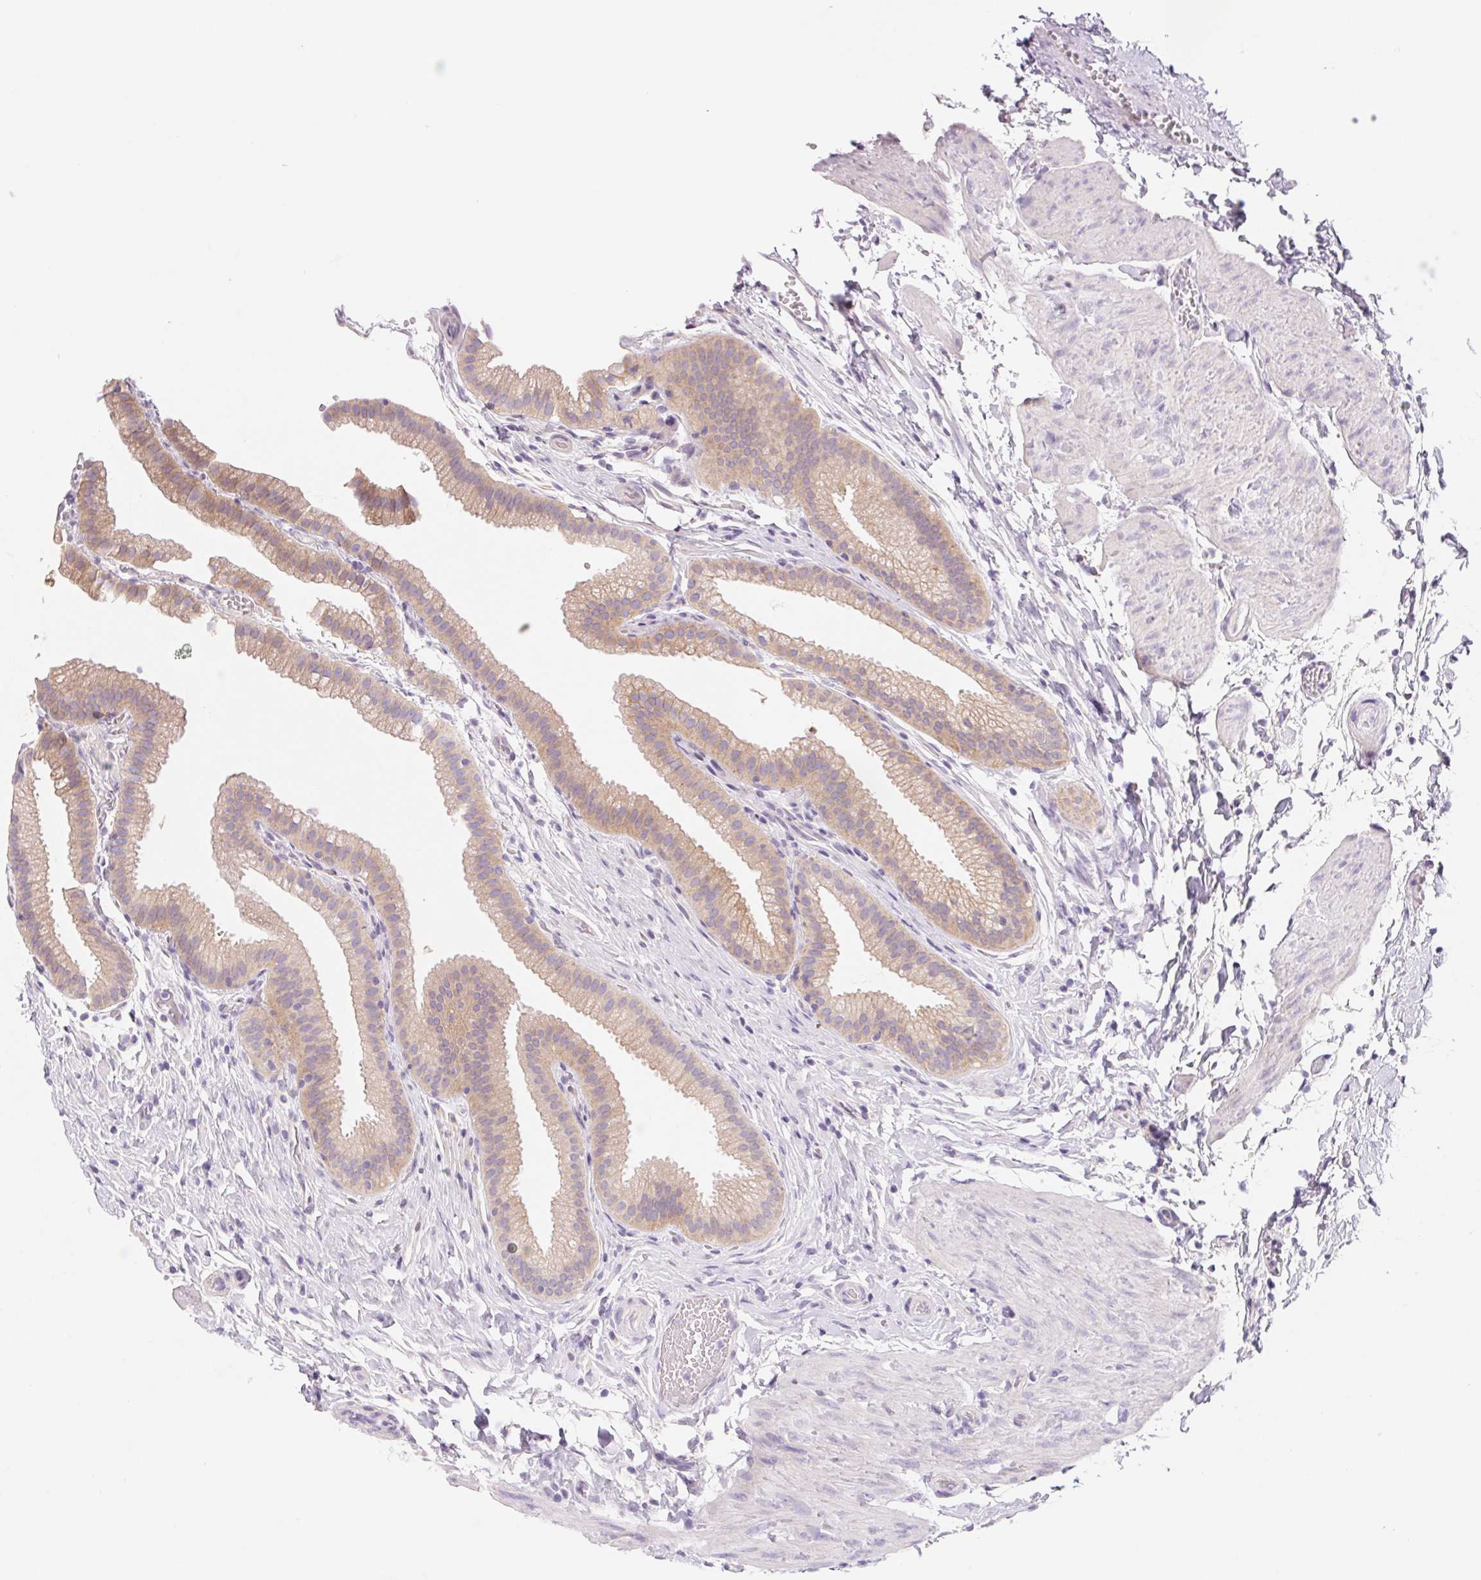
{"staining": {"intensity": "weak", "quantity": ">75%", "location": "cytoplasmic/membranous"}, "tissue": "gallbladder", "cell_type": "Glandular cells", "image_type": "normal", "snomed": [{"axis": "morphology", "description": "Normal tissue, NOS"}, {"axis": "topography", "description": "Gallbladder"}], "caption": "A photomicrograph showing weak cytoplasmic/membranous staining in approximately >75% of glandular cells in normal gallbladder, as visualized by brown immunohistochemical staining.", "gene": "CTNND2", "patient": {"sex": "female", "age": 63}}